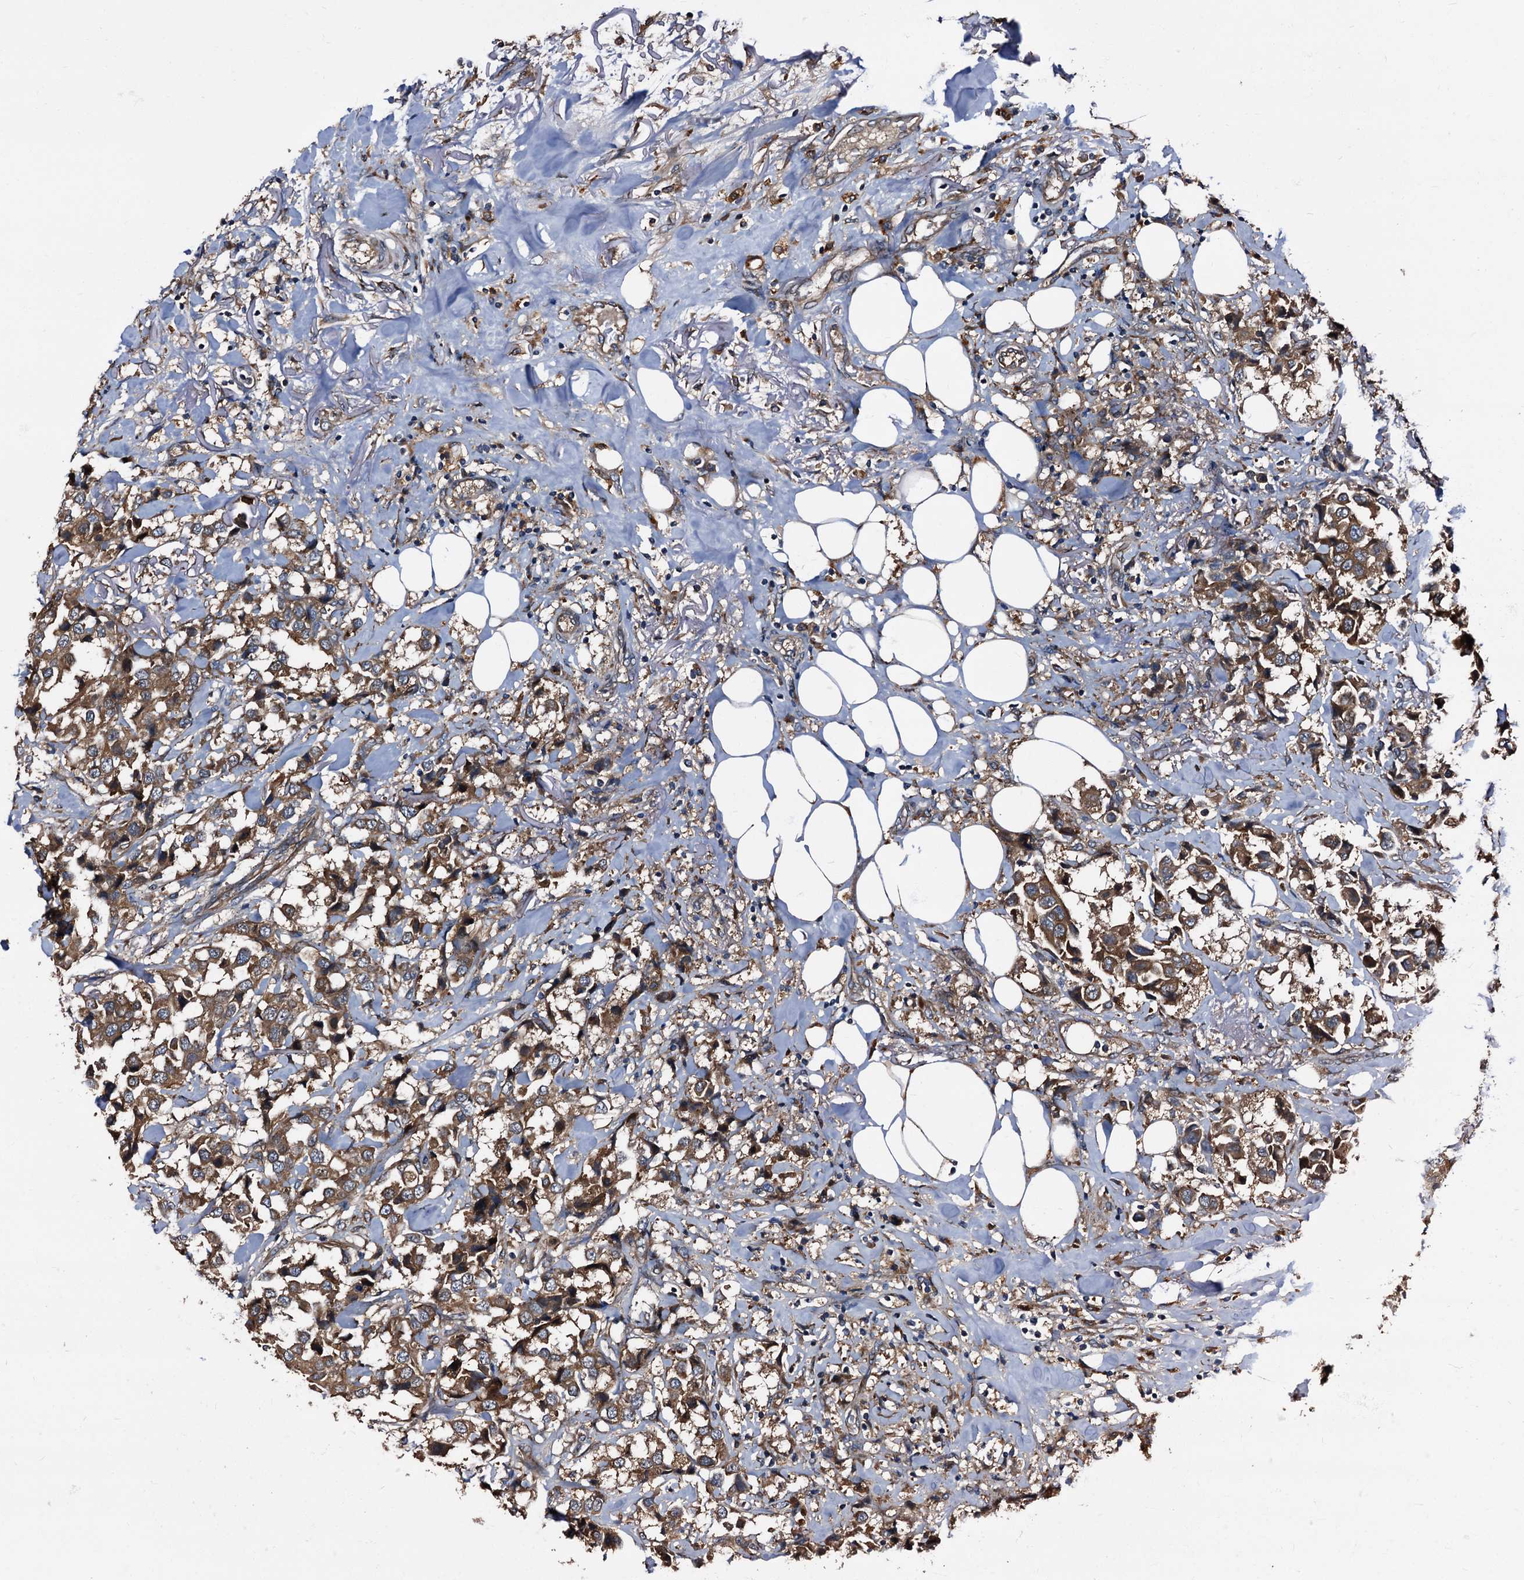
{"staining": {"intensity": "moderate", "quantity": ">75%", "location": "cytoplasmic/membranous"}, "tissue": "breast cancer", "cell_type": "Tumor cells", "image_type": "cancer", "snomed": [{"axis": "morphology", "description": "Duct carcinoma"}, {"axis": "topography", "description": "Breast"}], "caption": "Moderate cytoplasmic/membranous expression is identified in approximately >75% of tumor cells in breast intraductal carcinoma. (Brightfield microscopy of DAB IHC at high magnification).", "gene": "PEX5", "patient": {"sex": "female", "age": 80}}